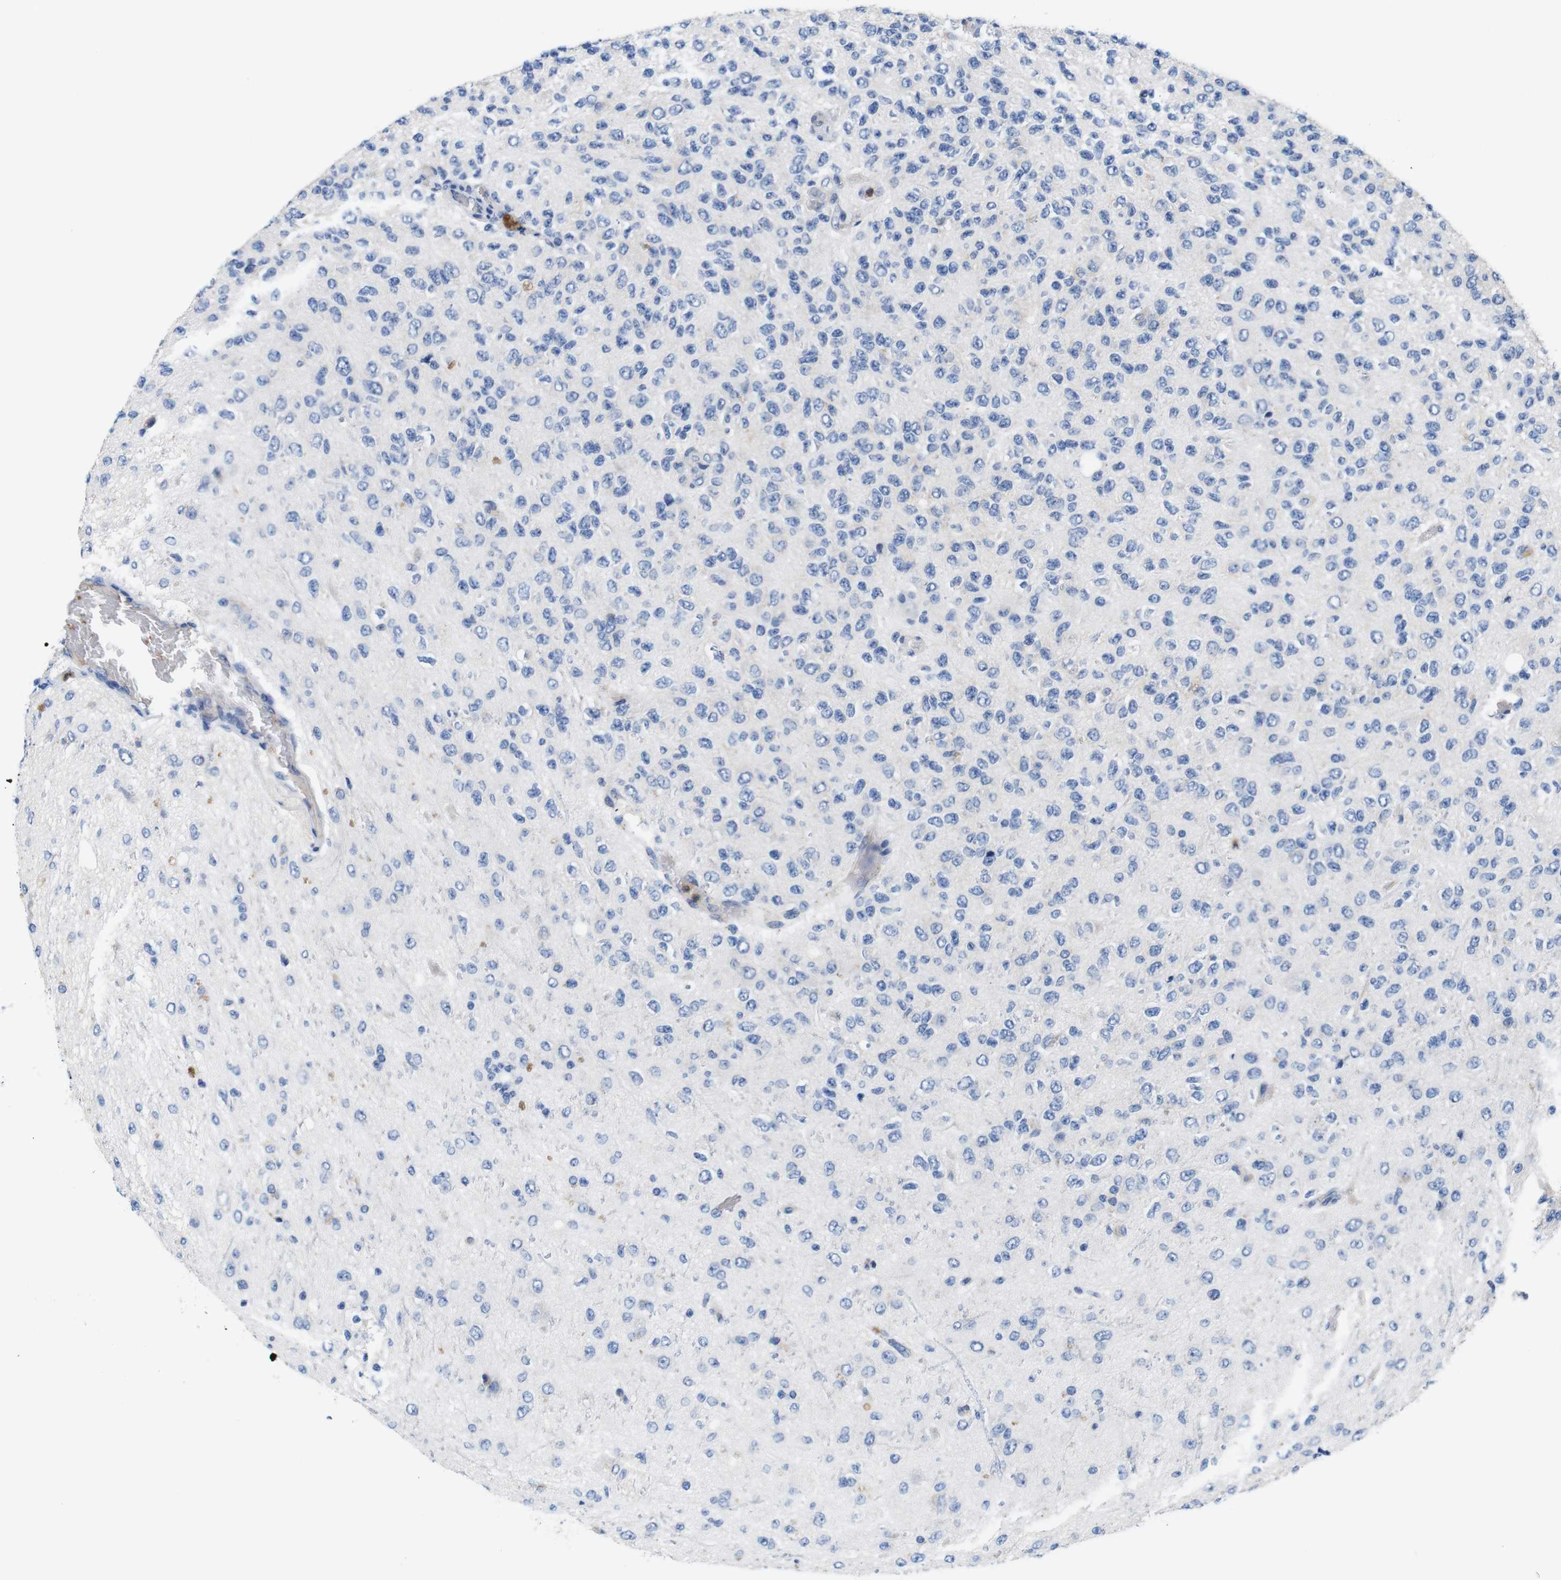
{"staining": {"intensity": "weak", "quantity": "<25%", "location": "cytoplasmic/membranous"}, "tissue": "glioma", "cell_type": "Tumor cells", "image_type": "cancer", "snomed": [{"axis": "morphology", "description": "Glioma, malignant, High grade"}, {"axis": "topography", "description": "pancreas cauda"}], "caption": "This photomicrograph is of glioma stained with immunohistochemistry to label a protein in brown with the nuclei are counter-stained blue. There is no positivity in tumor cells.", "gene": "C1RL", "patient": {"sex": "male", "age": 60}}